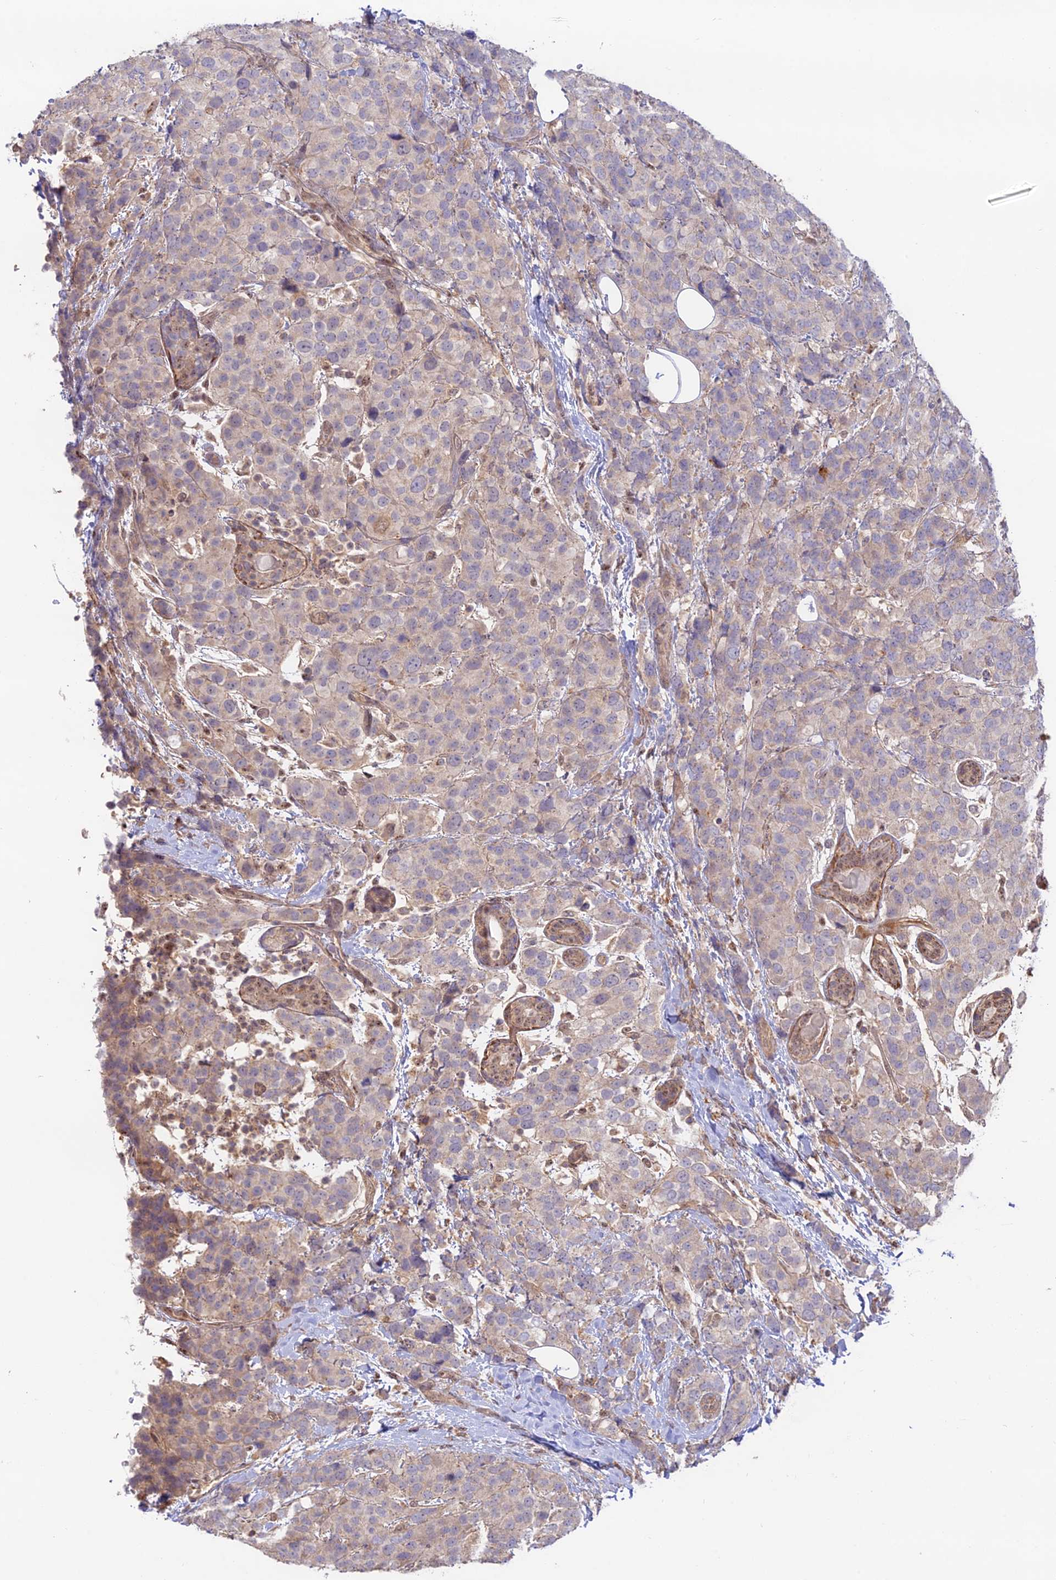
{"staining": {"intensity": "weak", "quantity": "<25%", "location": "cytoplasmic/membranous"}, "tissue": "breast cancer", "cell_type": "Tumor cells", "image_type": "cancer", "snomed": [{"axis": "morphology", "description": "Lobular carcinoma"}, {"axis": "topography", "description": "Breast"}], "caption": "Immunohistochemistry of breast cancer (lobular carcinoma) demonstrates no staining in tumor cells.", "gene": "CLCF1", "patient": {"sex": "female", "age": 59}}